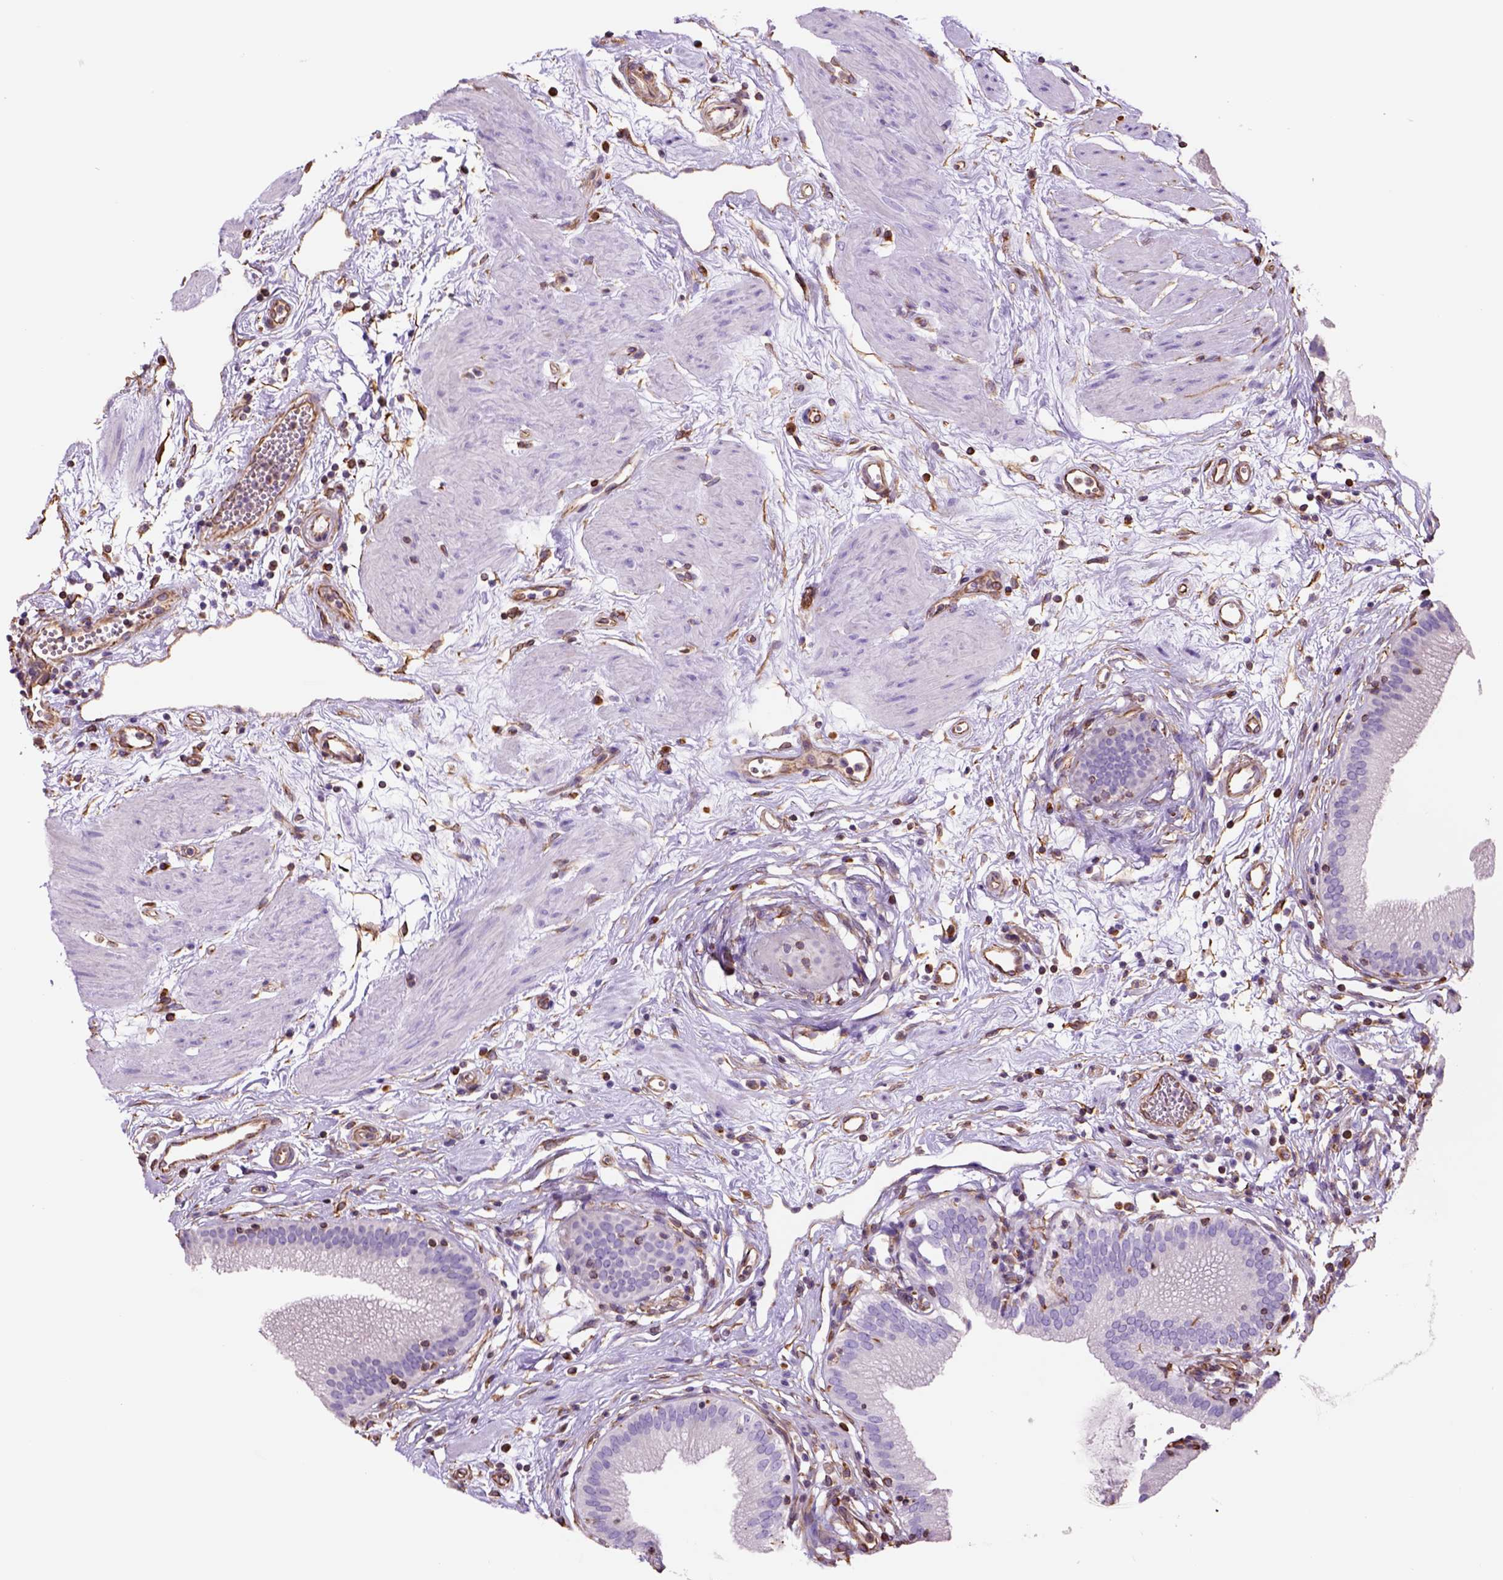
{"staining": {"intensity": "negative", "quantity": "none", "location": "none"}, "tissue": "gallbladder", "cell_type": "Glandular cells", "image_type": "normal", "snomed": [{"axis": "morphology", "description": "Normal tissue, NOS"}, {"axis": "topography", "description": "Gallbladder"}], "caption": "A high-resolution photomicrograph shows immunohistochemistry staining of unremarkable gallbladder, which exhibits no significant expression in glandular cells.", "gene": "ZZZ3", "patient": {"sex": "female", "age": 65}}